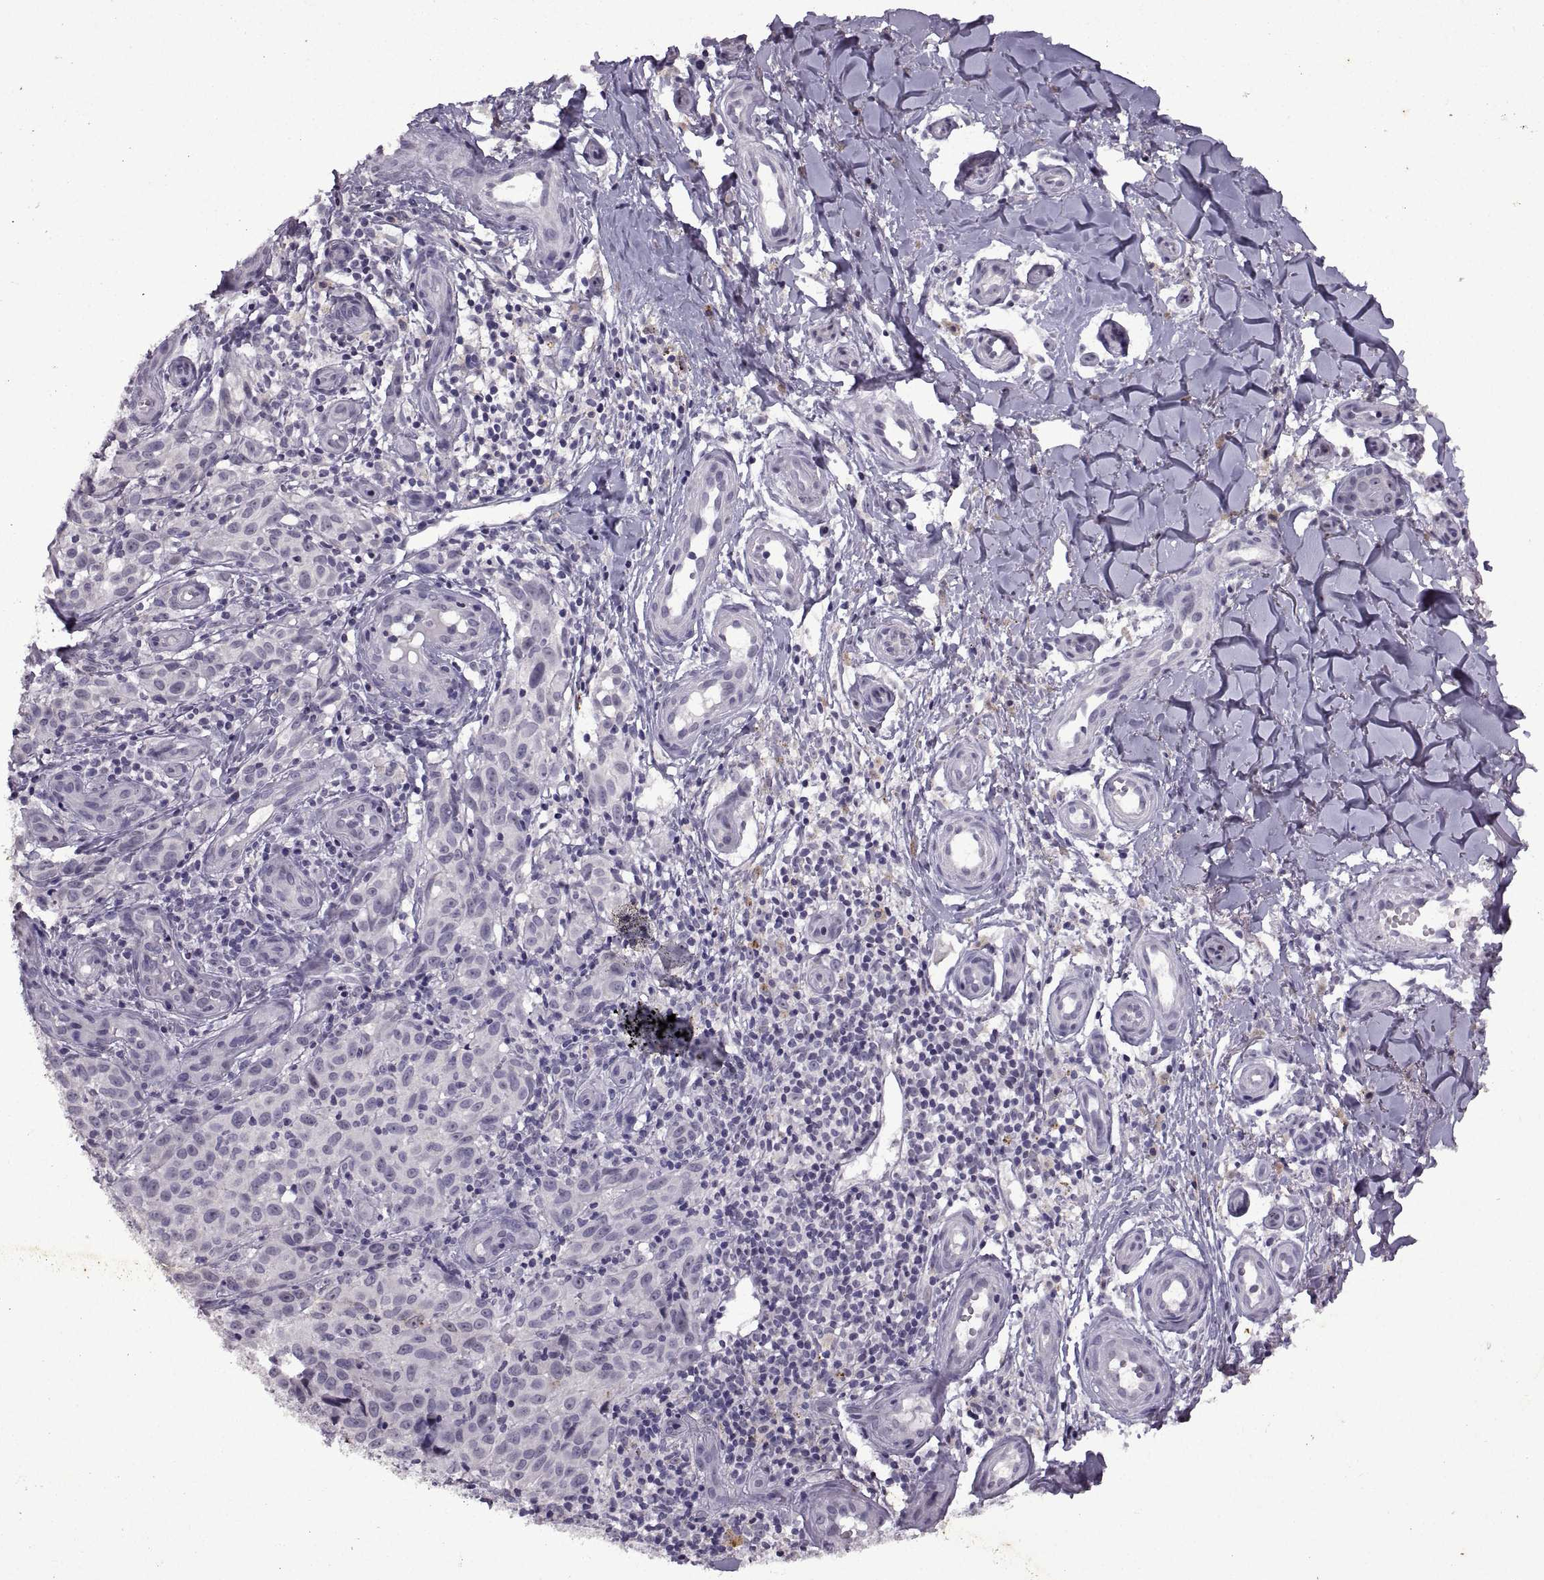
{"staining": {"intensity": "negative", "quantity": "none", "location": "none"}, "tissue": "melanoma", "cell_type": "Tumor cells", "image_type": "cancer", "snomed": [{"axis": "morphology", "description": "Malignant melanoma, NOS"}, {"axis": "topography", "description": "Skin"}], "caption": "Tumor cells show no significant protein expression in malignant melanoma.", "gene": "SINHCAF", "patient": {"sex": "female", "age": 53}}